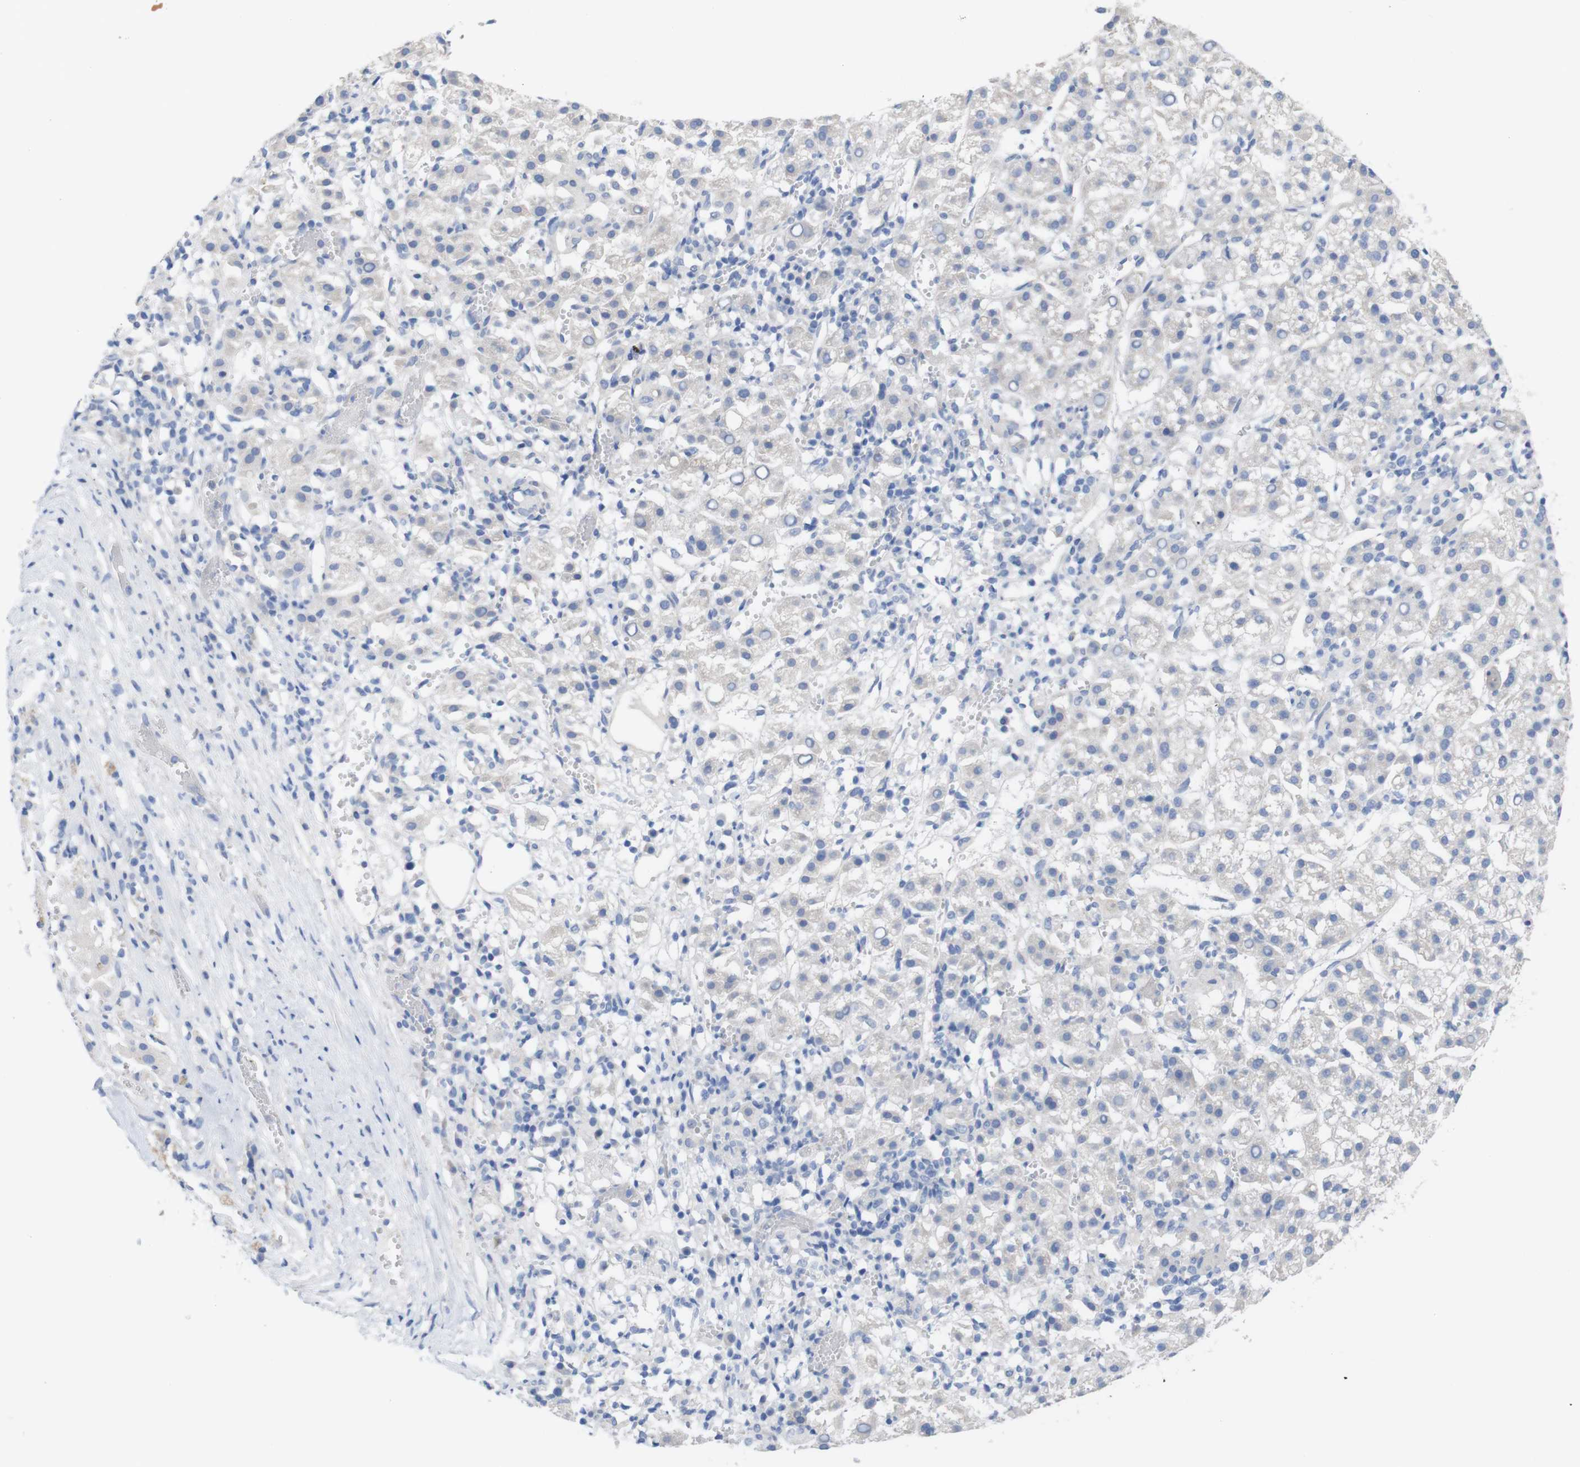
{"staining": {"intensity": "negative", "quantity": "none", "location": "none"}, "tissue": "liver cancer", "cell_type": "Tumor cells", "image_type": "cancer", "snomed": [{"axis": "morphology", "description": "Carcinoma, Hepatocellular, NOS"}, {"axis": "topography", "description": "Liver"}], "caption": "This is an immunohistochemistry (IHC) photomicrograph of human liver cancer (hepatocellular carcinoma). There is no expression in tumor cells.", "gene": "KIDINS220", "patient": {"sex": "female", "age": 58}}